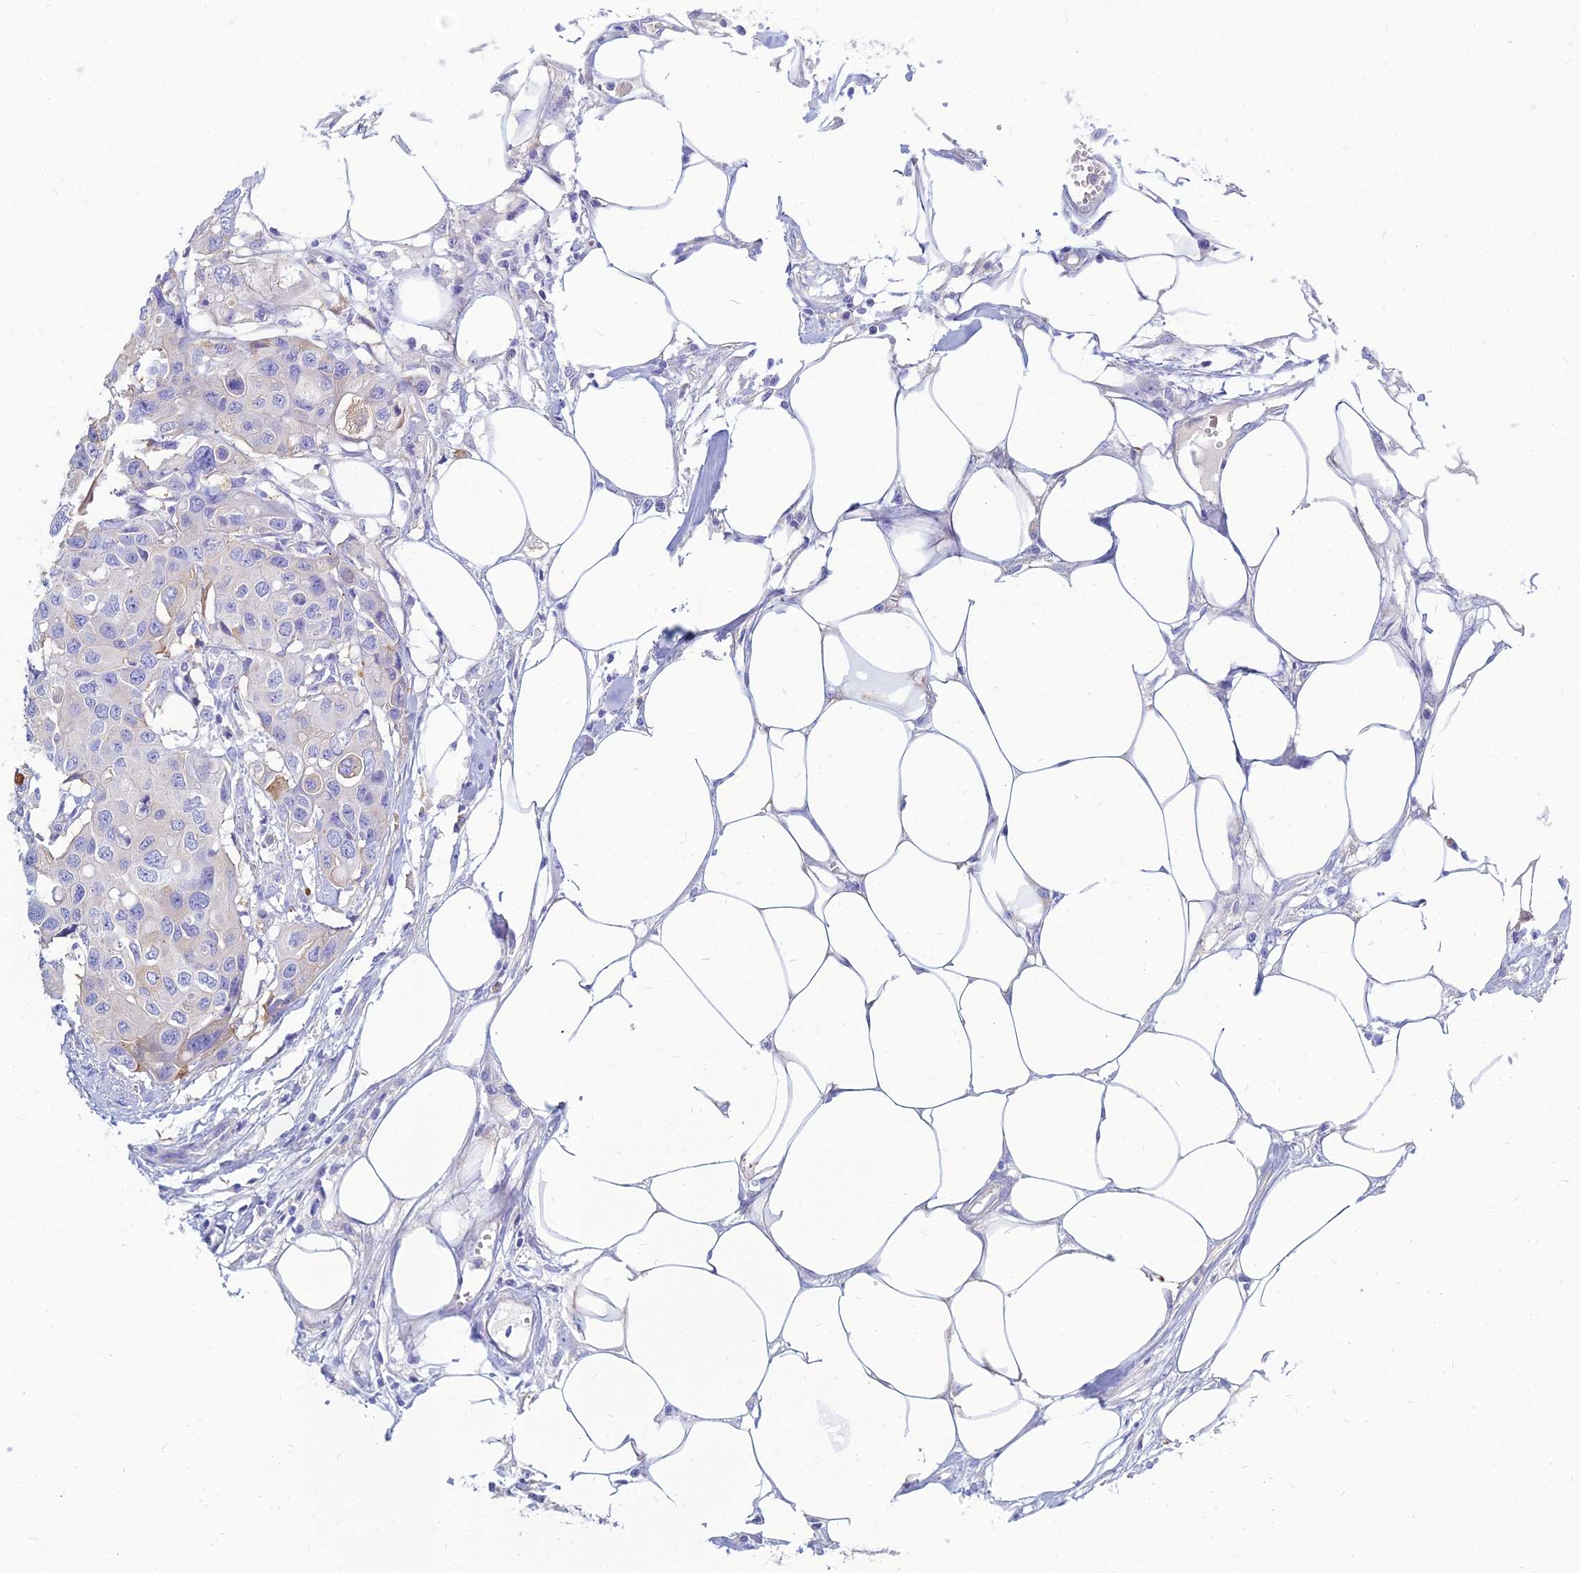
{"staining": {"intensity": "negative", "quantity": "none", "location": "none"}, "tissue": "colorectal cancer", "cell_type": "Tumor cells", "image_type": "cancer", "snomed": [{"axis": "morphology", "description": "Adenocarcinoma, NOS"}, {"axis": "topography", "description": "Colon"}], "caption": "A high-resolution micrograph shows immunohistochemistry (IHC) staining of adenocarcinoma (colorectal), which displays no significant expression in tumor cells.", "gene": "ZNF552", "patient": {"sex": "male", "age": 77}}